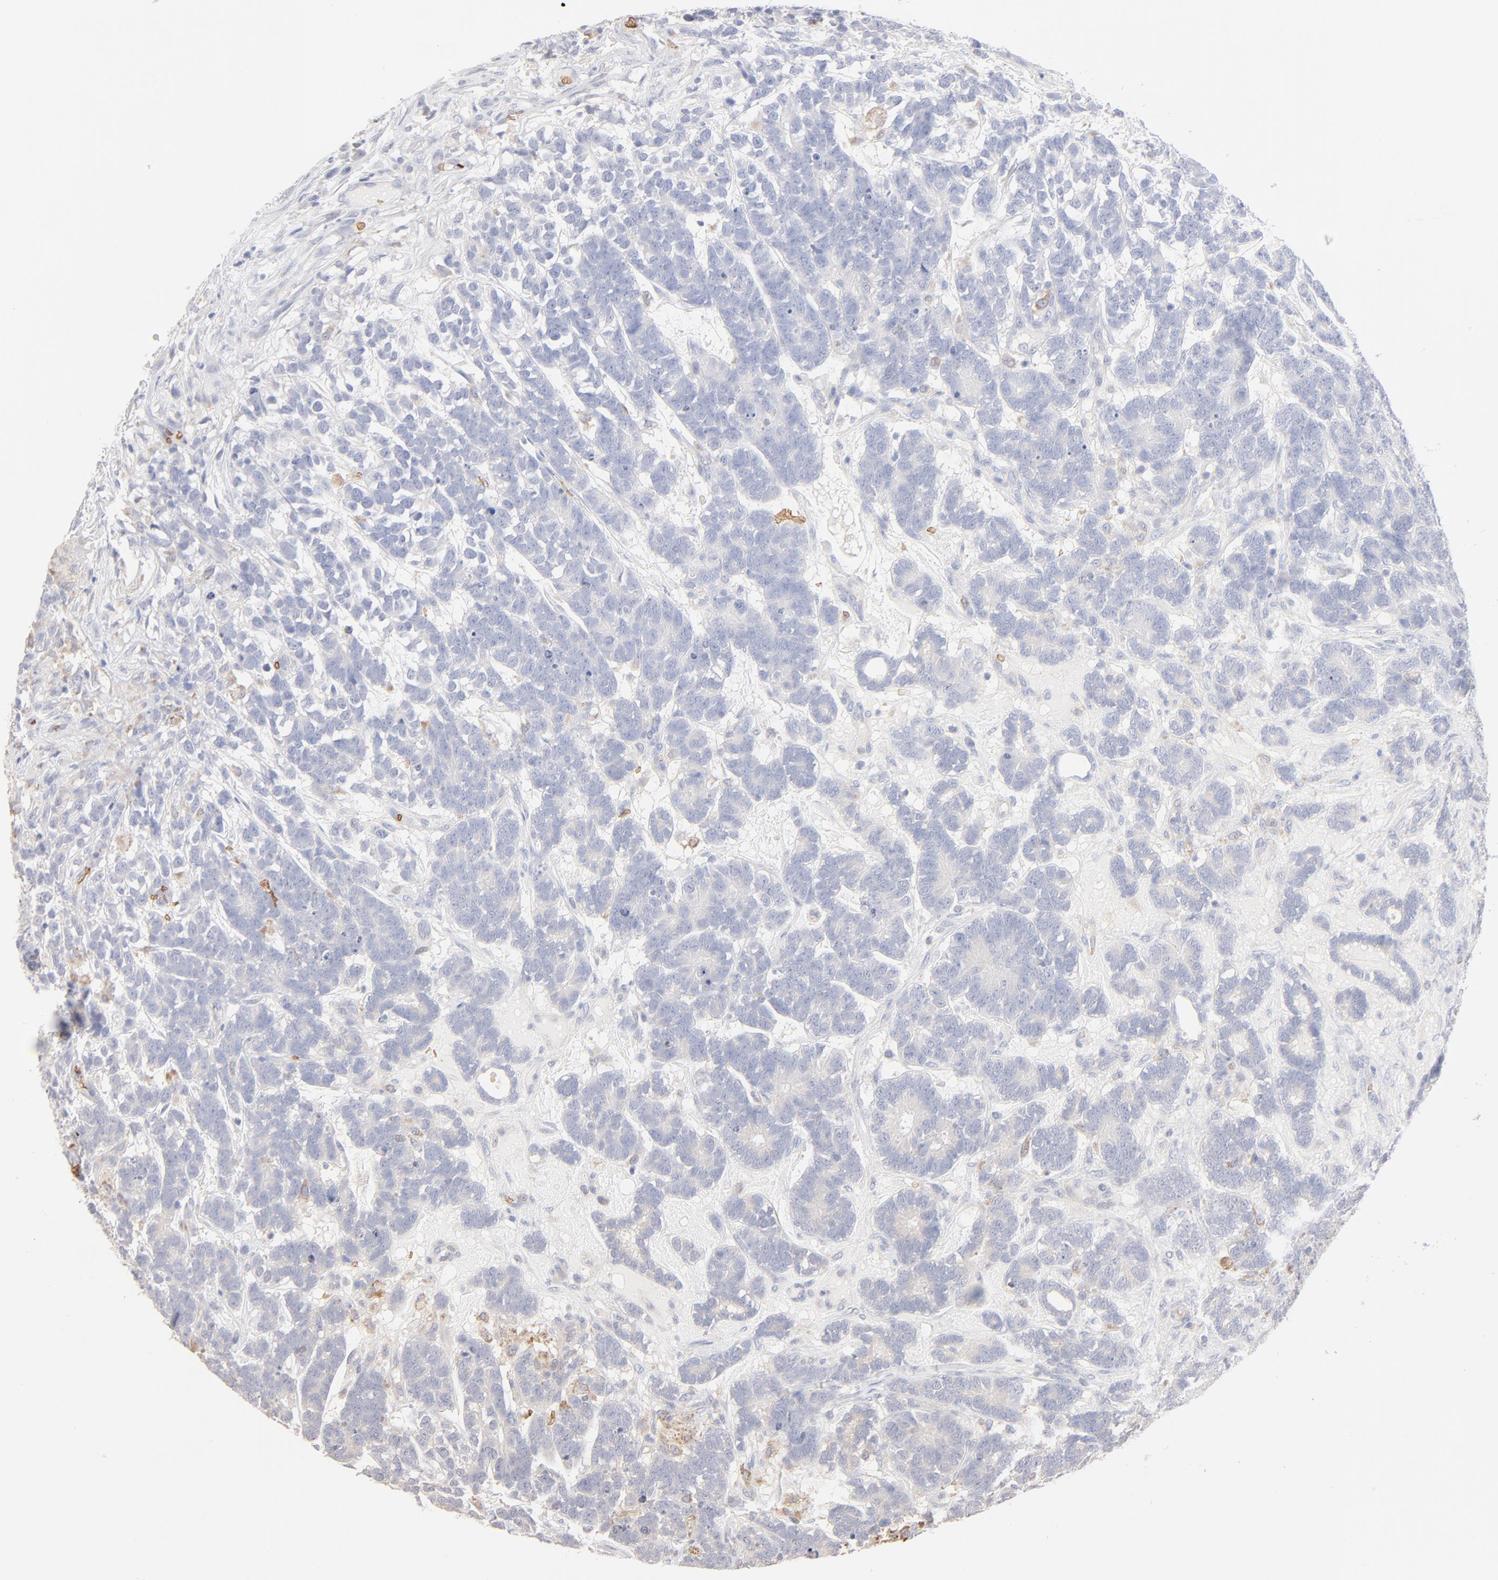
{"staining": {"intensity": "negative", "quantity": "none", "location": "none"}, "tissue": "testis cancer", "cell_type": "Tumor cells", "image_type": "cancer", "snomed": [{"axis": "morphology", "description": "Carcinoma, Embryonal, NOS"}, {"axis": "topography", "description": "Testis"}], "caption": "This photomicrograph is of embryonal carcinoma (testis) stained with immunohistochemistry (IHC) to label a protein in brown with the nuclei are counter-stained blue. There is no expression in tumor cells.", "gene": "SPTB", "patient": {"sex": "male", "age": 26}}